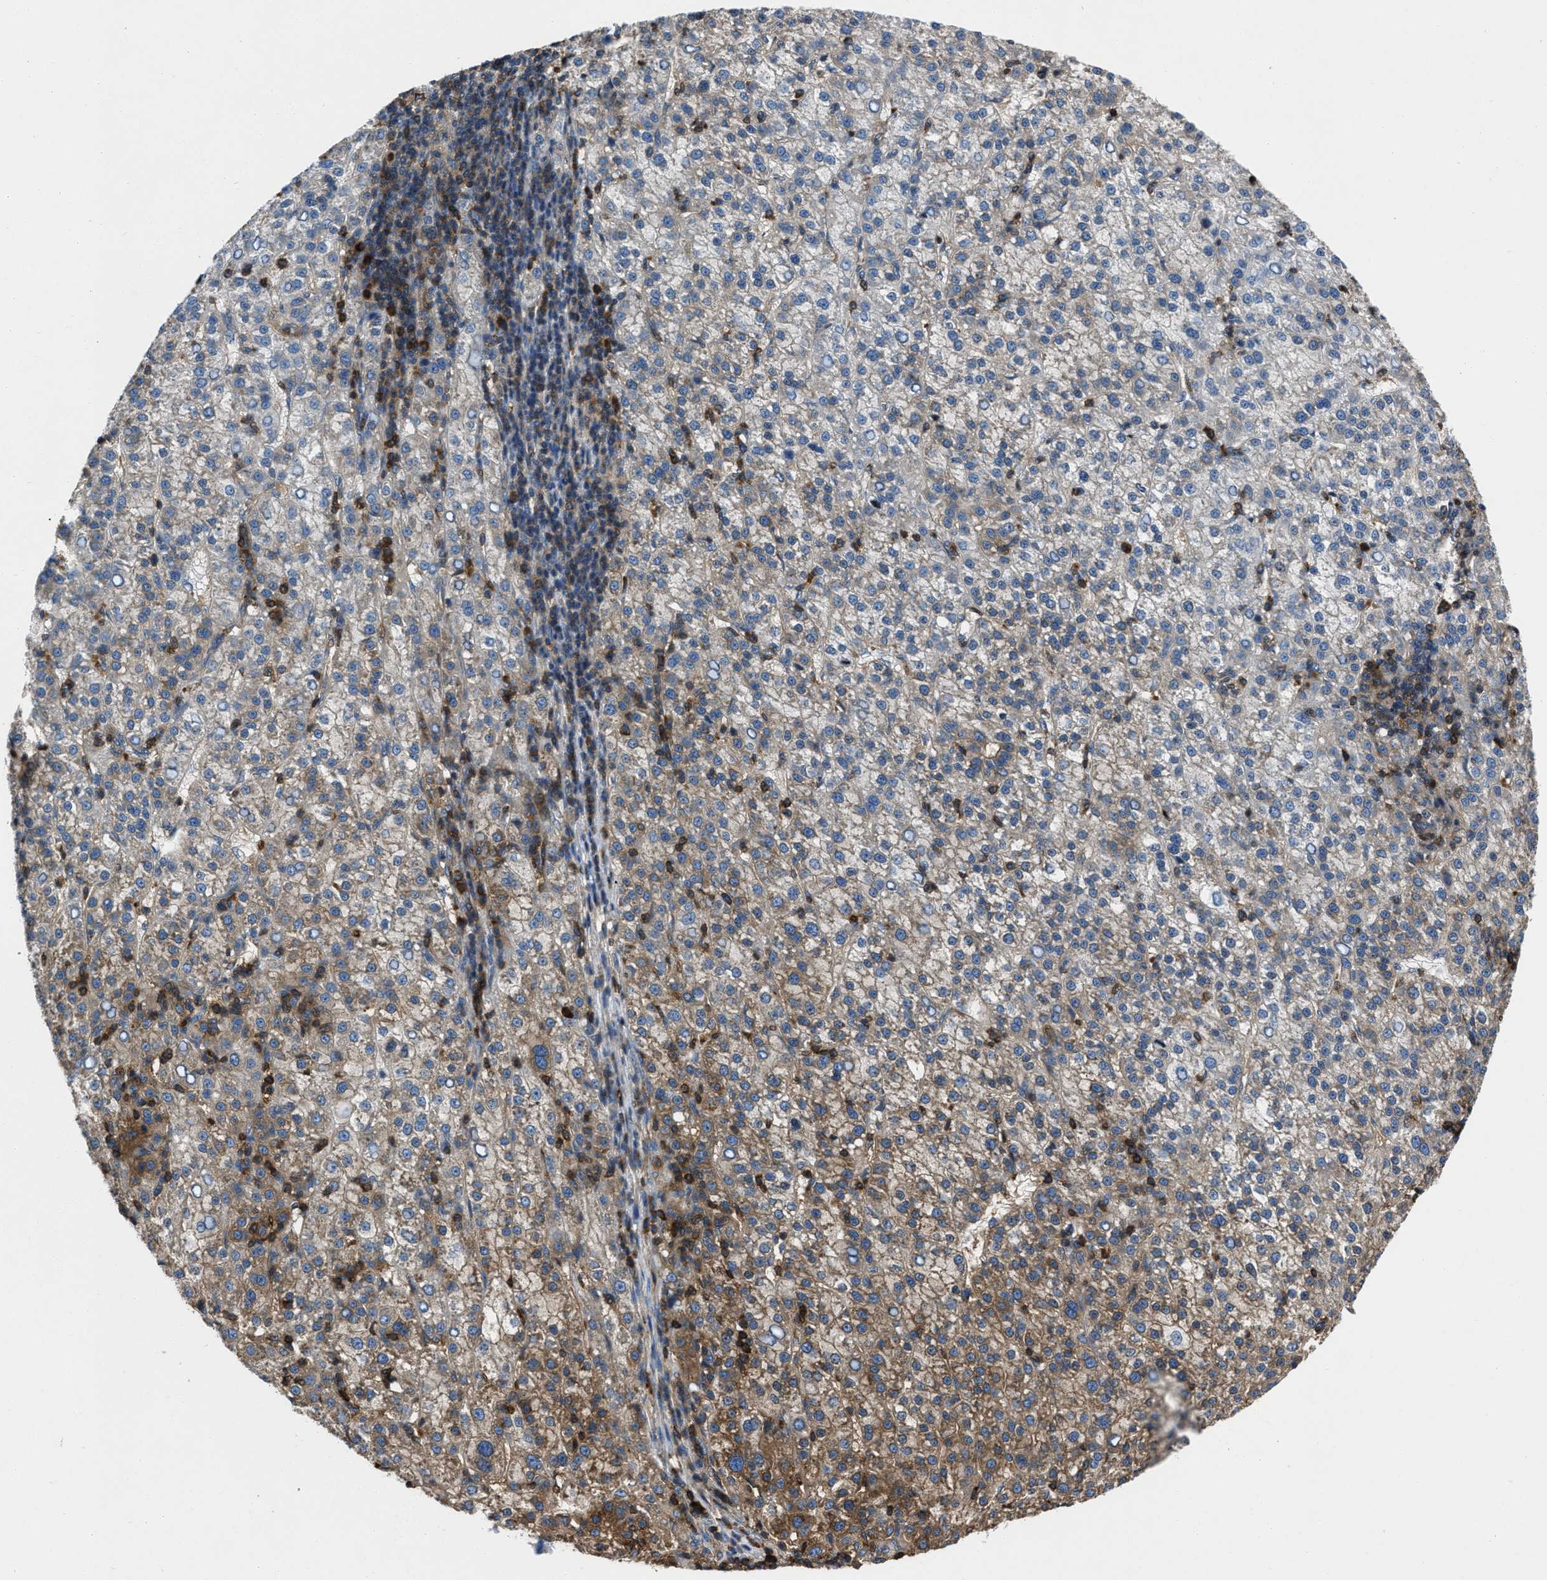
{"staining": {"intensity": "moderate", "quantity": "25%-75%", "location": "cytoplasmic/membranous"}, "tissue": "liver cancer", "cell_type": "Tumor cells", "image_type": "cancer", "snomed": [{"axis": "morphology", "description": "Carcinoma, Hepatocellular, NOS"}, {"axis": "topography", "description": "Liver"}], "caption": "A micrograph showing moderate cytoplasmic/membranous positivity in approximately 25%-75% of tumor cells in liver cancer (hepatocellular carcinoma), as visualized by brown immunohistochemical staining.", "gene": "YARS1", "patient": {"sex": "female", "age": 58}}